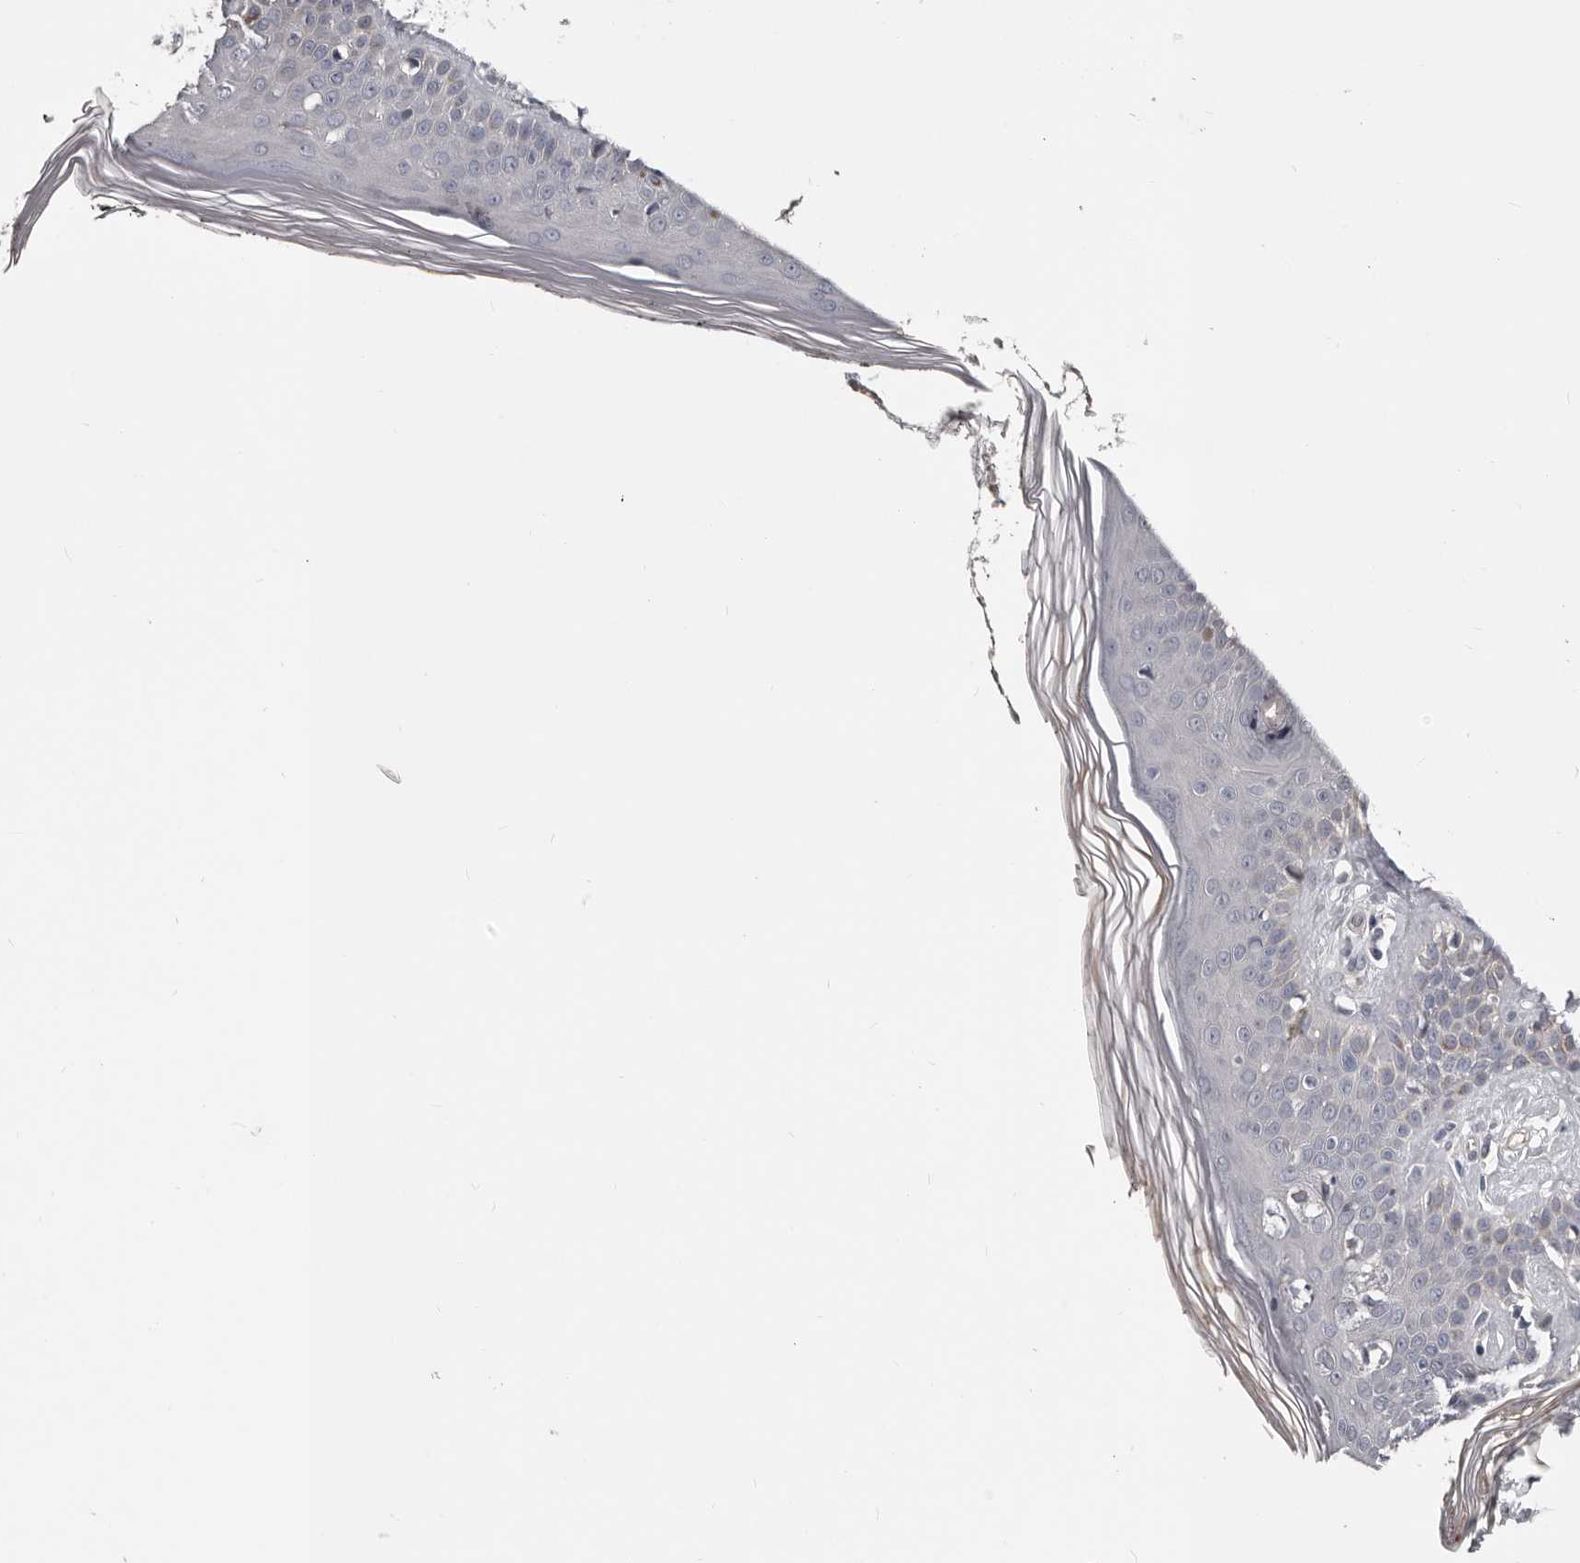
{"staining": {"intensity": "negative", "quantity": "none", "location": "none"}, "tissue": "skin", "cell_type": "Fibroblasts", "image_type": "normal", "snomed": [{"axis": "morphology", "description": "Normal tissue, NOS"}, {"axis": "topography", "description": "Skin"}], "caption": "IHC photomicrograph of benign skin: human skin stained with DAB (3,3'-diaminobenzidine) reveals no significant protein expression in fibroblasts.", "gene": "RNF217", "patient": {"sex": "female", "age": 64}}